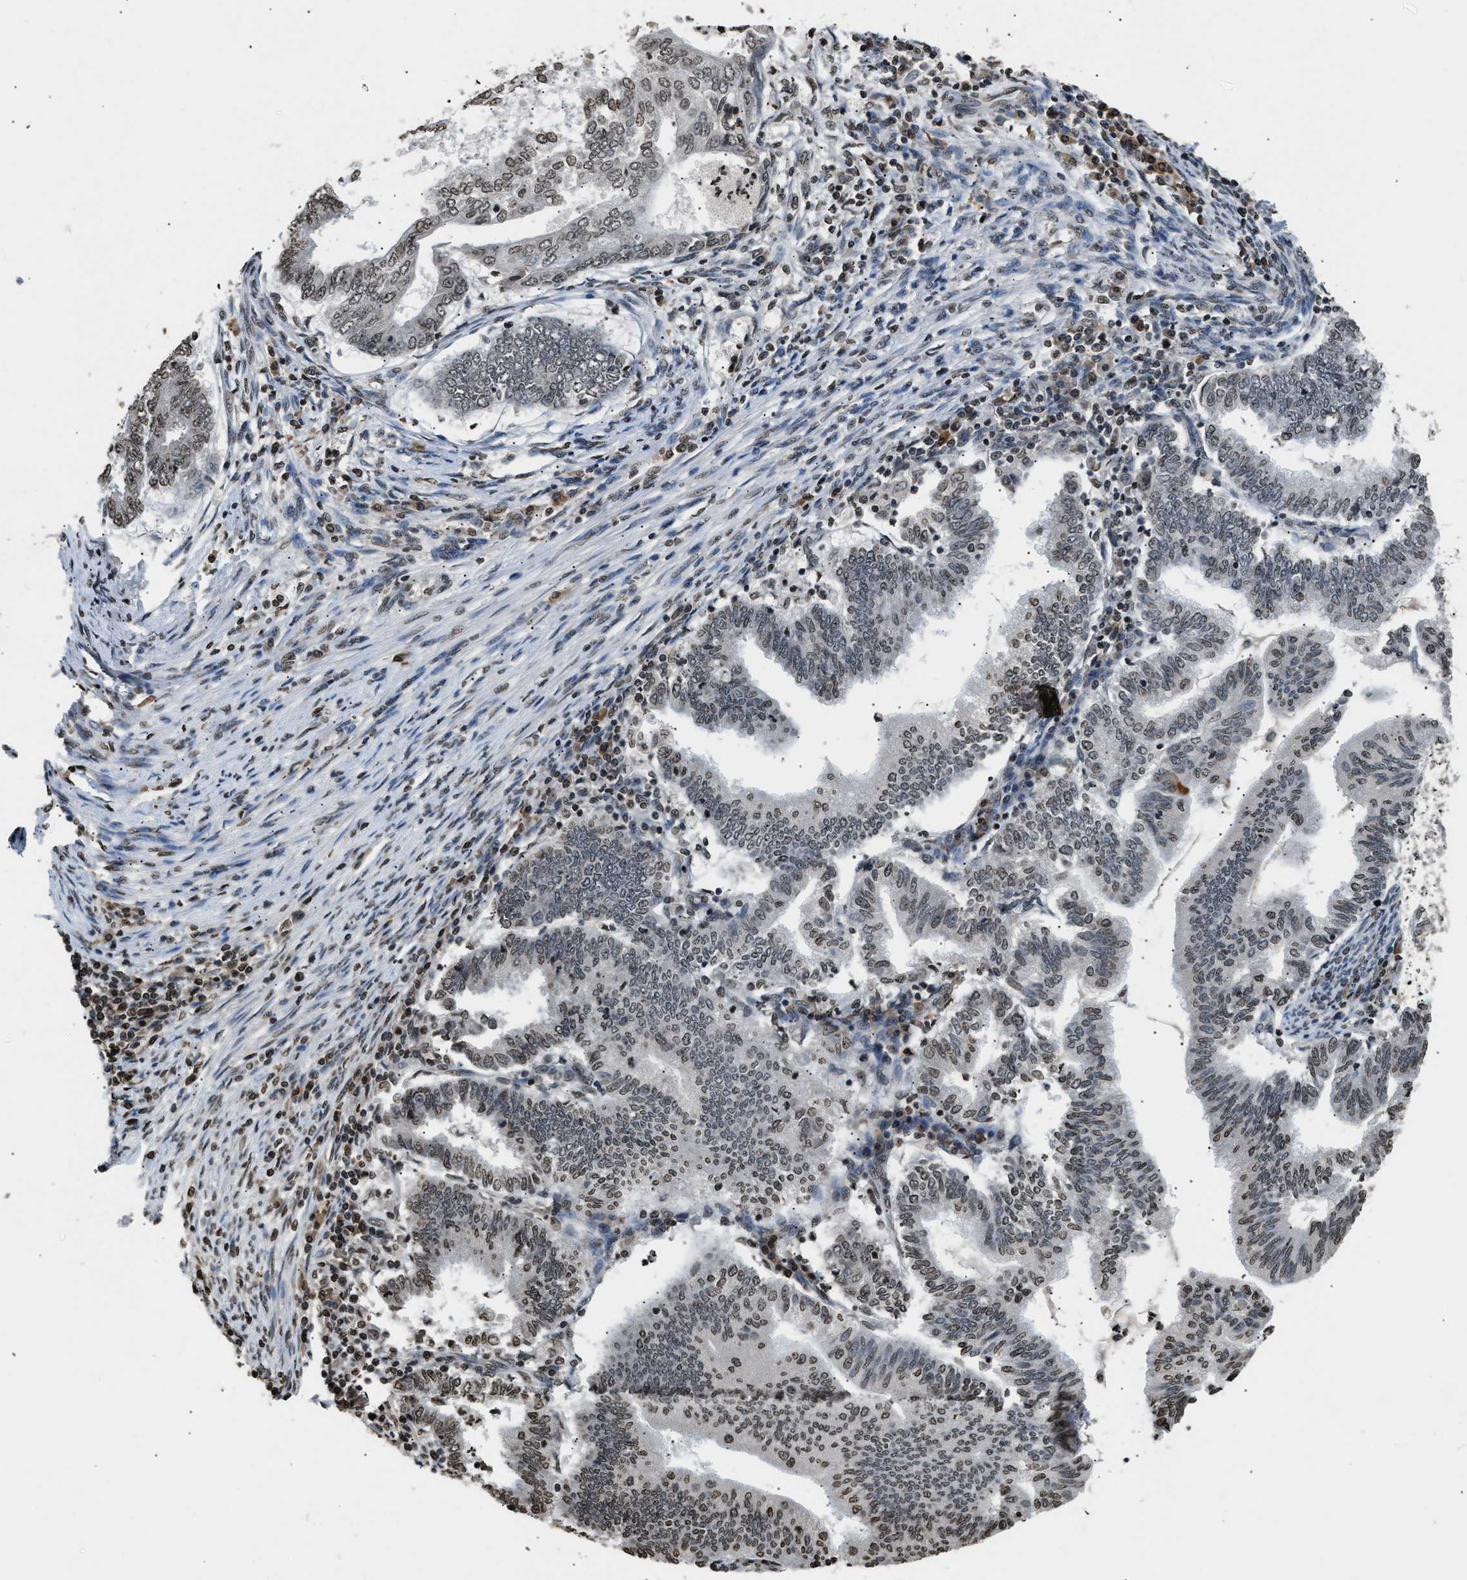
{"staining": {"intensity": "weak", "quantity": "25%-75%", "location": "nuclear"}, "tissue": "endometrial cancer", "cell_type": "Tumor cells", "image_type": "cancer", "snomed": [{"axis": "morphology", "description": "Polyp, NOS"}, {"axis": "morphology", "description": "Adenocarcinoma, NOS"}, {"axis": "morphology", "description": "Adenoma, NOS"}, {"axis": "topography", "description": "Endometrium"}], "caption": "Protein analysis of polyp (endometrial) tissue exhibits weak nuclear expression in about 25%-75% of tumor cells.", "gene": "DNASE1L3", "patient": {"sex": "female", "age": 79}}